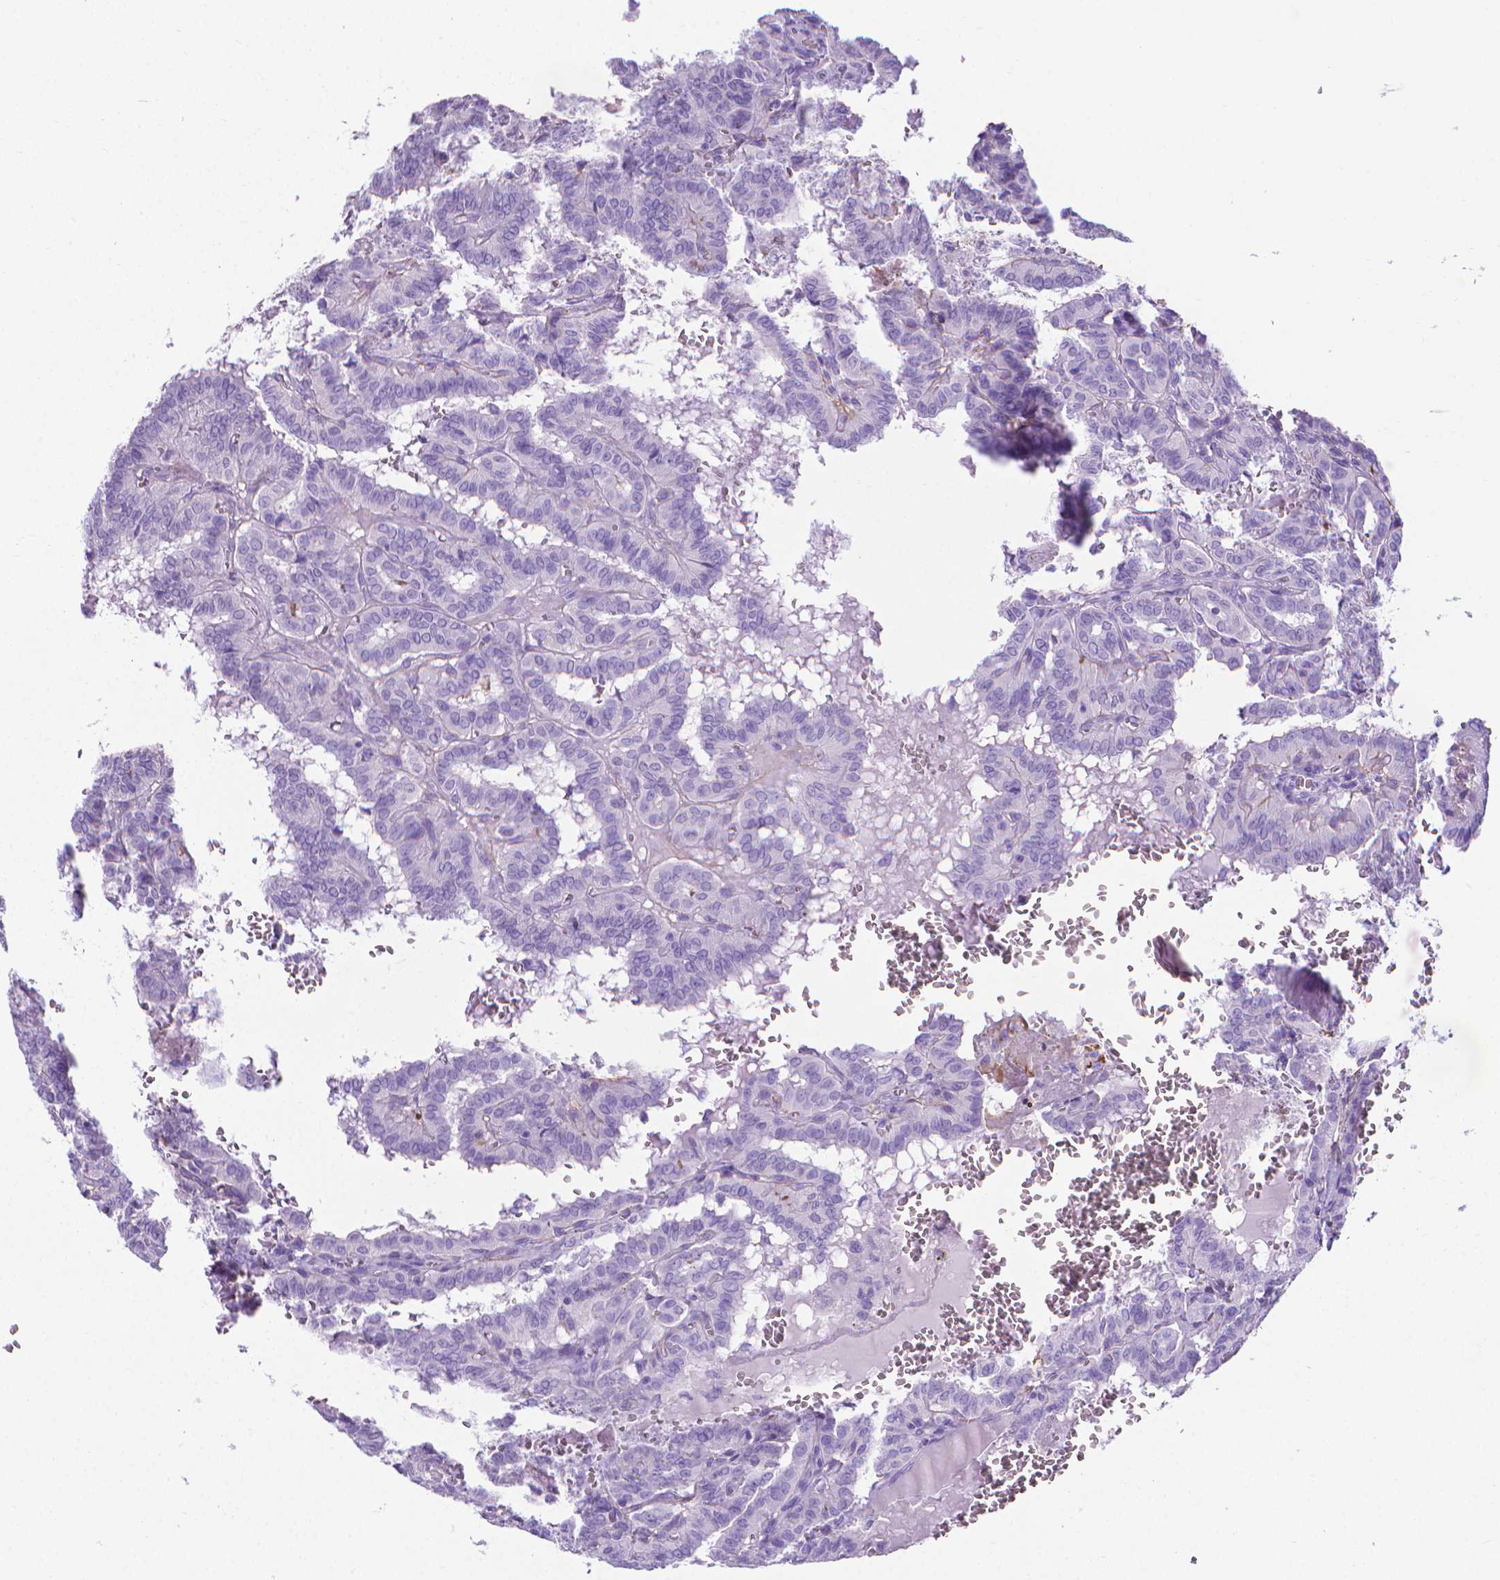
{"staining": {"intensity": "negative", "quantity": "none", "location": "none"}, "tissue": "thyroid cancer", "cell_type": "Tumor cells", "image_type": "cancer", "snomed": [{"axis": "morphology", "description": "Papillary adenocarcinoma, NOS"}, {"axis": "topography", "description": "Thyroid gland"}], "caption": "An IHC photomicrograph of thyroid papillary adenocarcinoma is shown. There is no staining in tumor cells of thyroid papillary adenocarcinoma.", "gene": "MFAP2", "patient": {"sex": "female", "age": 21}}